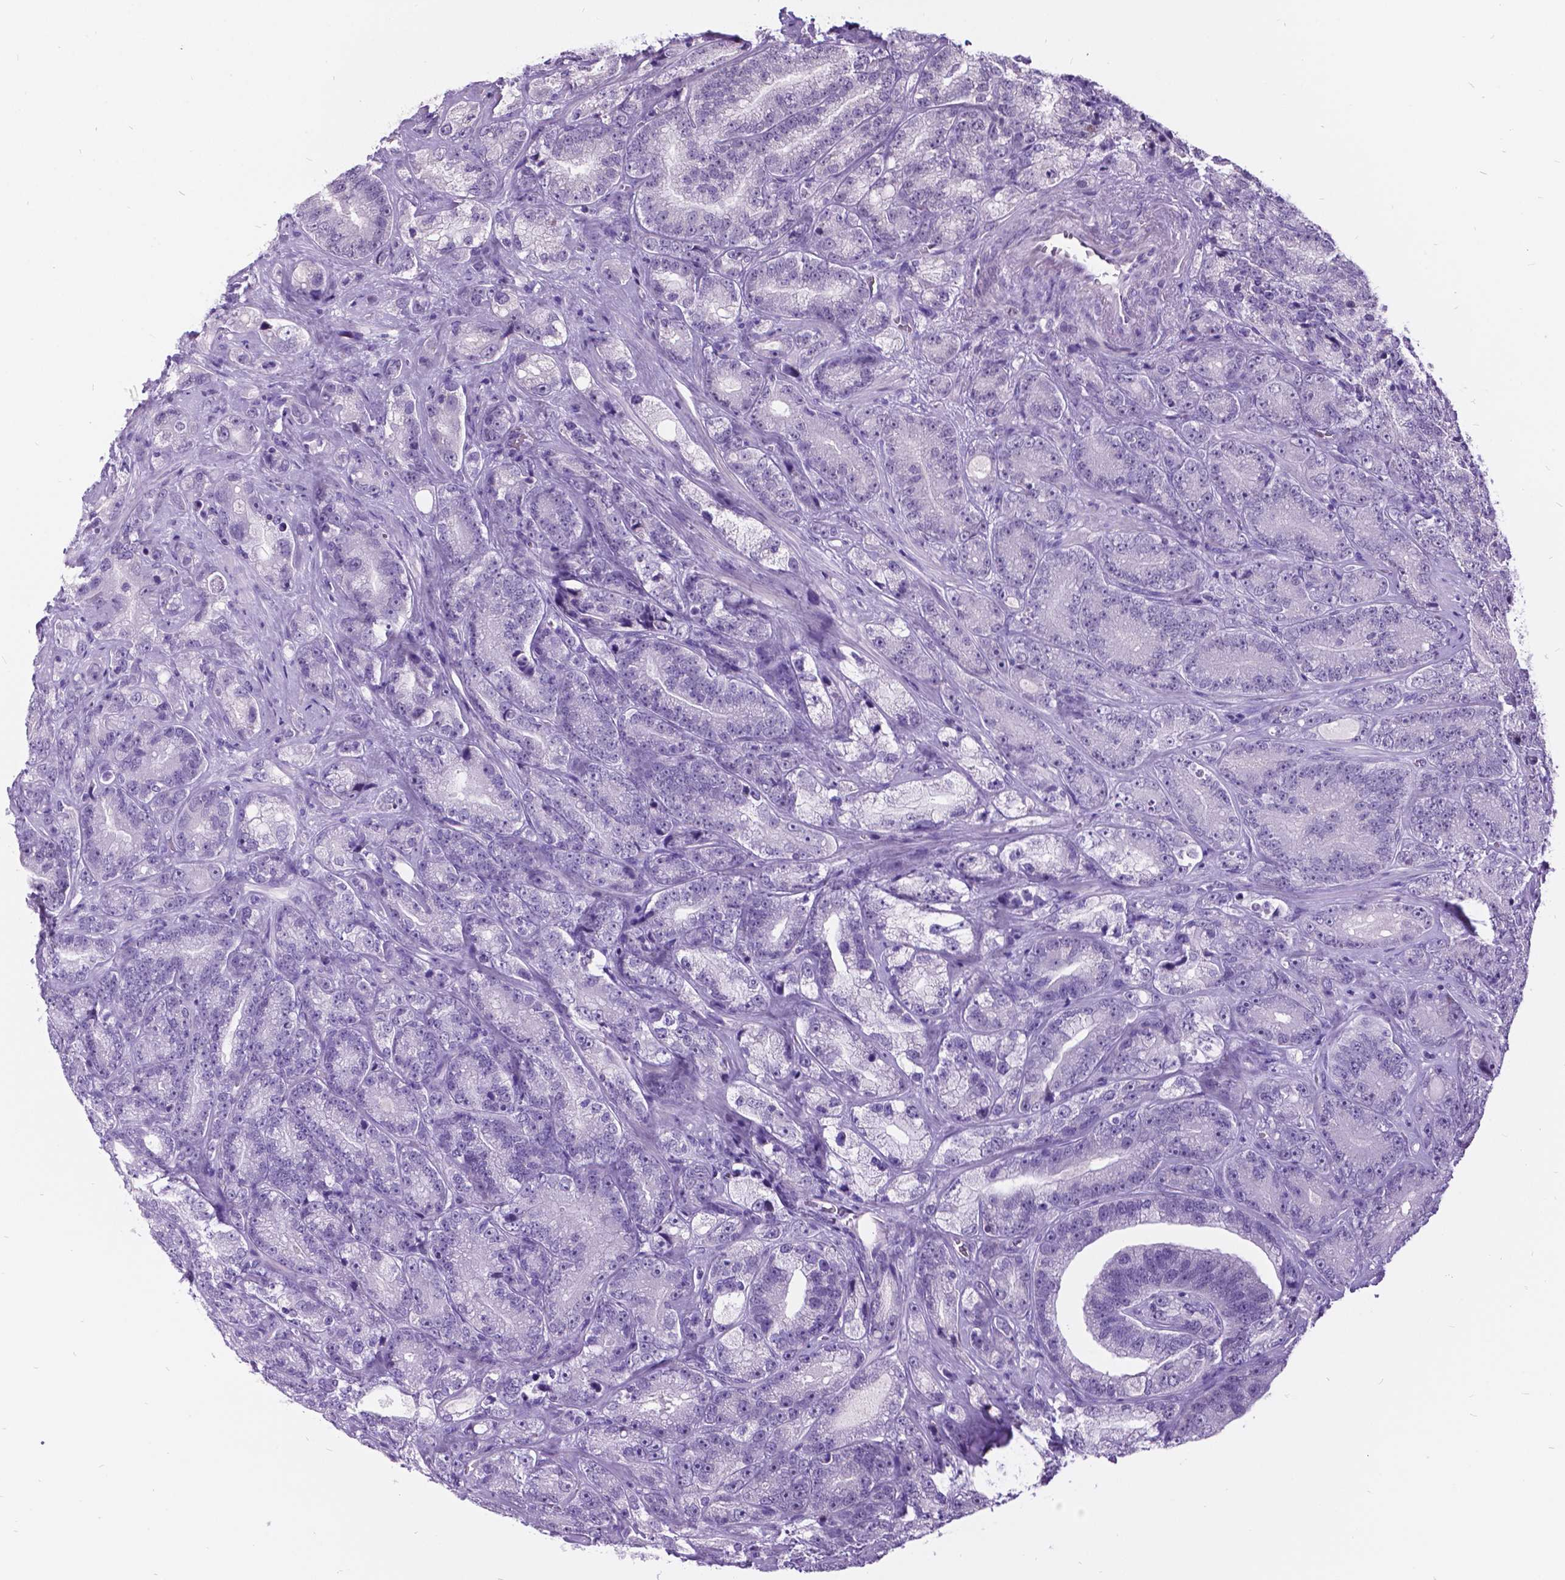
{"staining": {"intensity": "negative", "quantity": "none", "location": "none"}, "tissue": "prostate cancer", "cell_type": "Tumor cells", "image_type": "cancer", "snomed": [{"axis": "morphology", "description": "Adenocarcinoma, NOS"}, {"axis": "topography", "description": "Prostate"}], "caption": "Human prostate adenocarcinoma stained for a protein using IHC displays no staining in tumor cells.", "gene": "DPF3", "patient": {"sex": "male", "age": 63}}